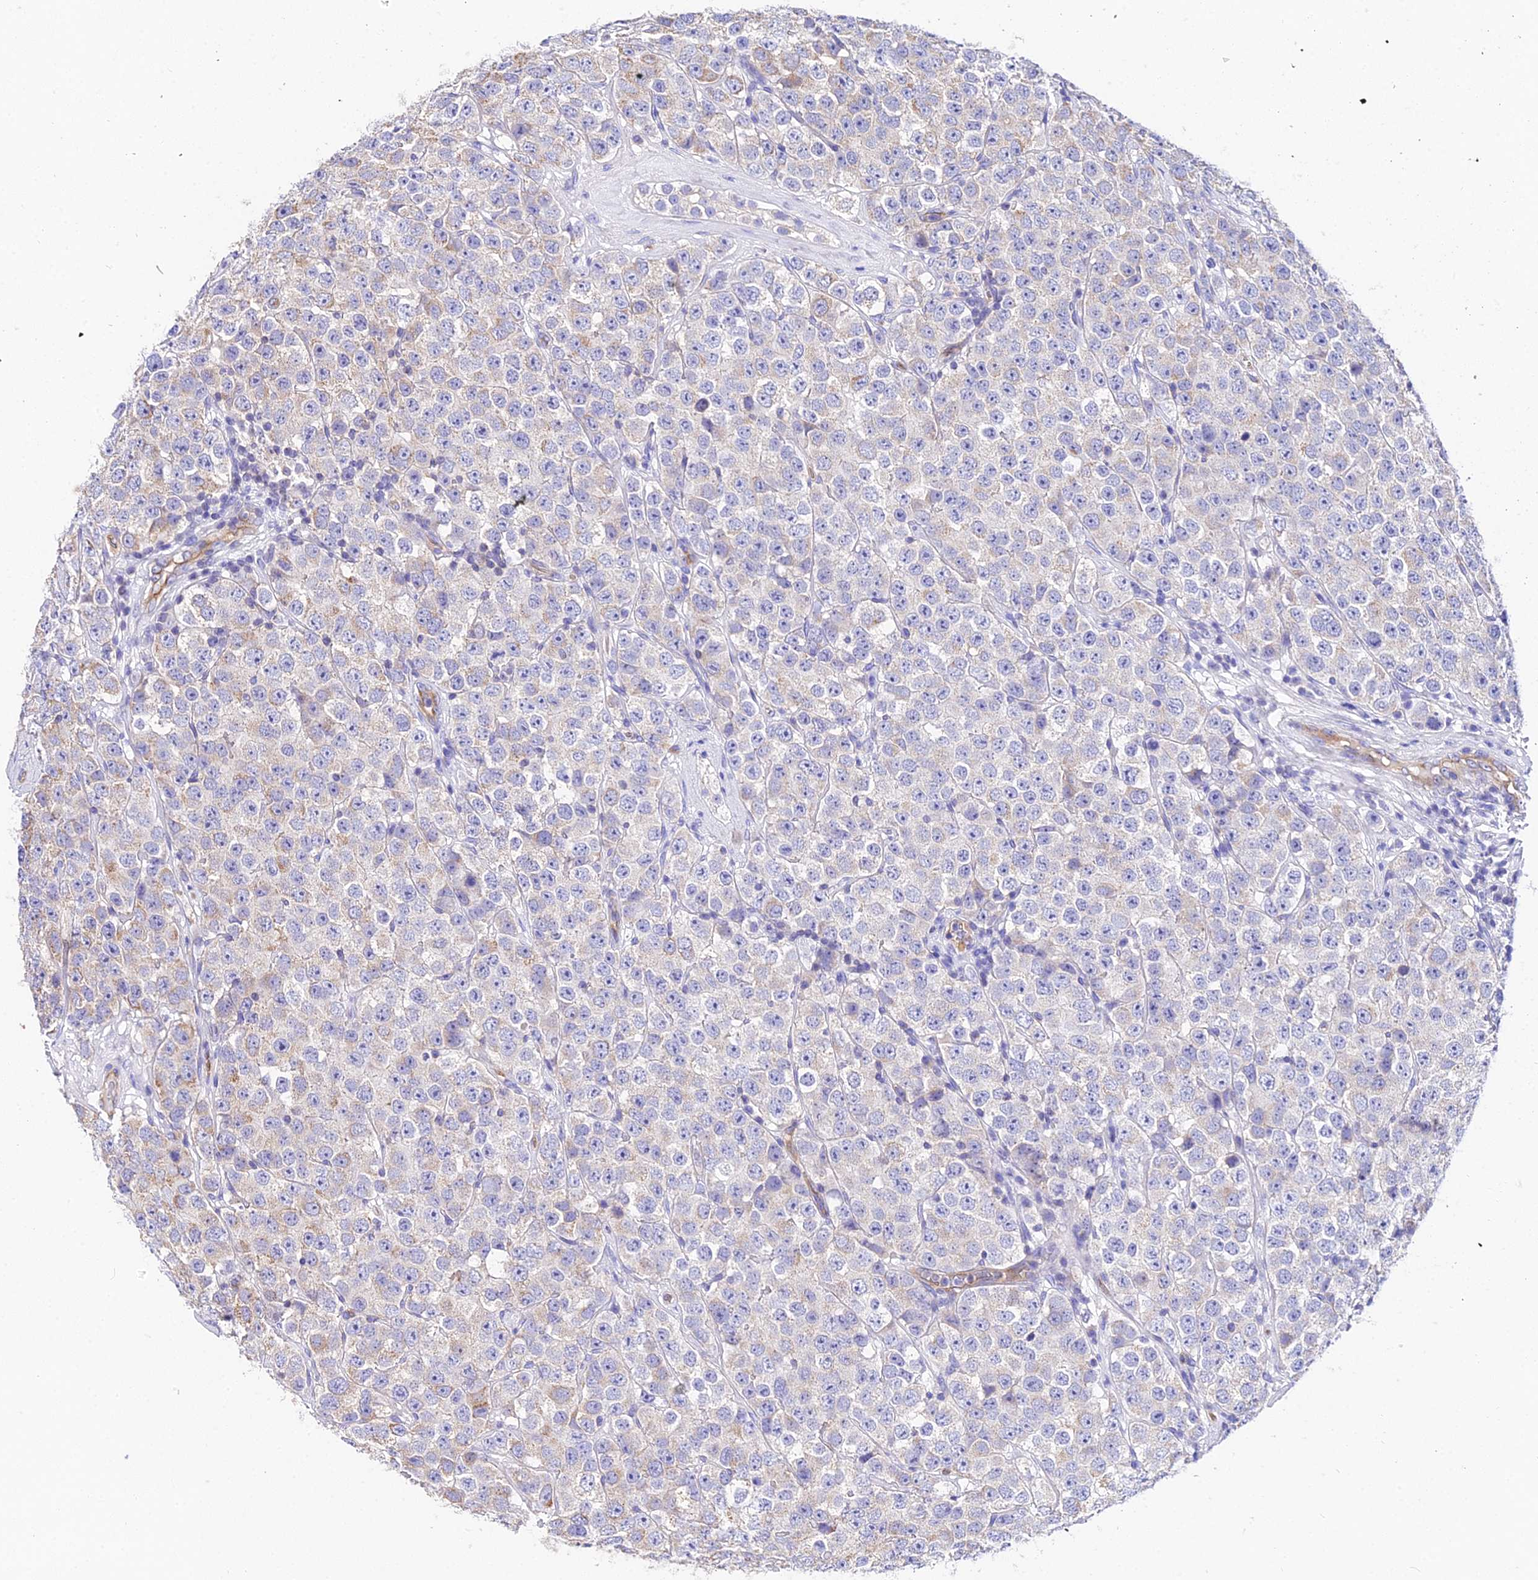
{"staining": {"intensity": "weak", "quantity": "<25%", "location": "cytoplasmic/membranous"}, "tissue": "testis cancer", "cell_type": "Tumor cells", "image_type": "cancer", "snomed": [{"axis": "morphology", "description": "Seminoma, NOS"}, {"axis": "topography", "description": "Testis"}], "caption": "A histopathology image of testis cancer (seminoma) stained for a protein displays no brown staining in tumor cells.", "gene": "DAW1", "patient": {"sex": "male", "age": 28}}